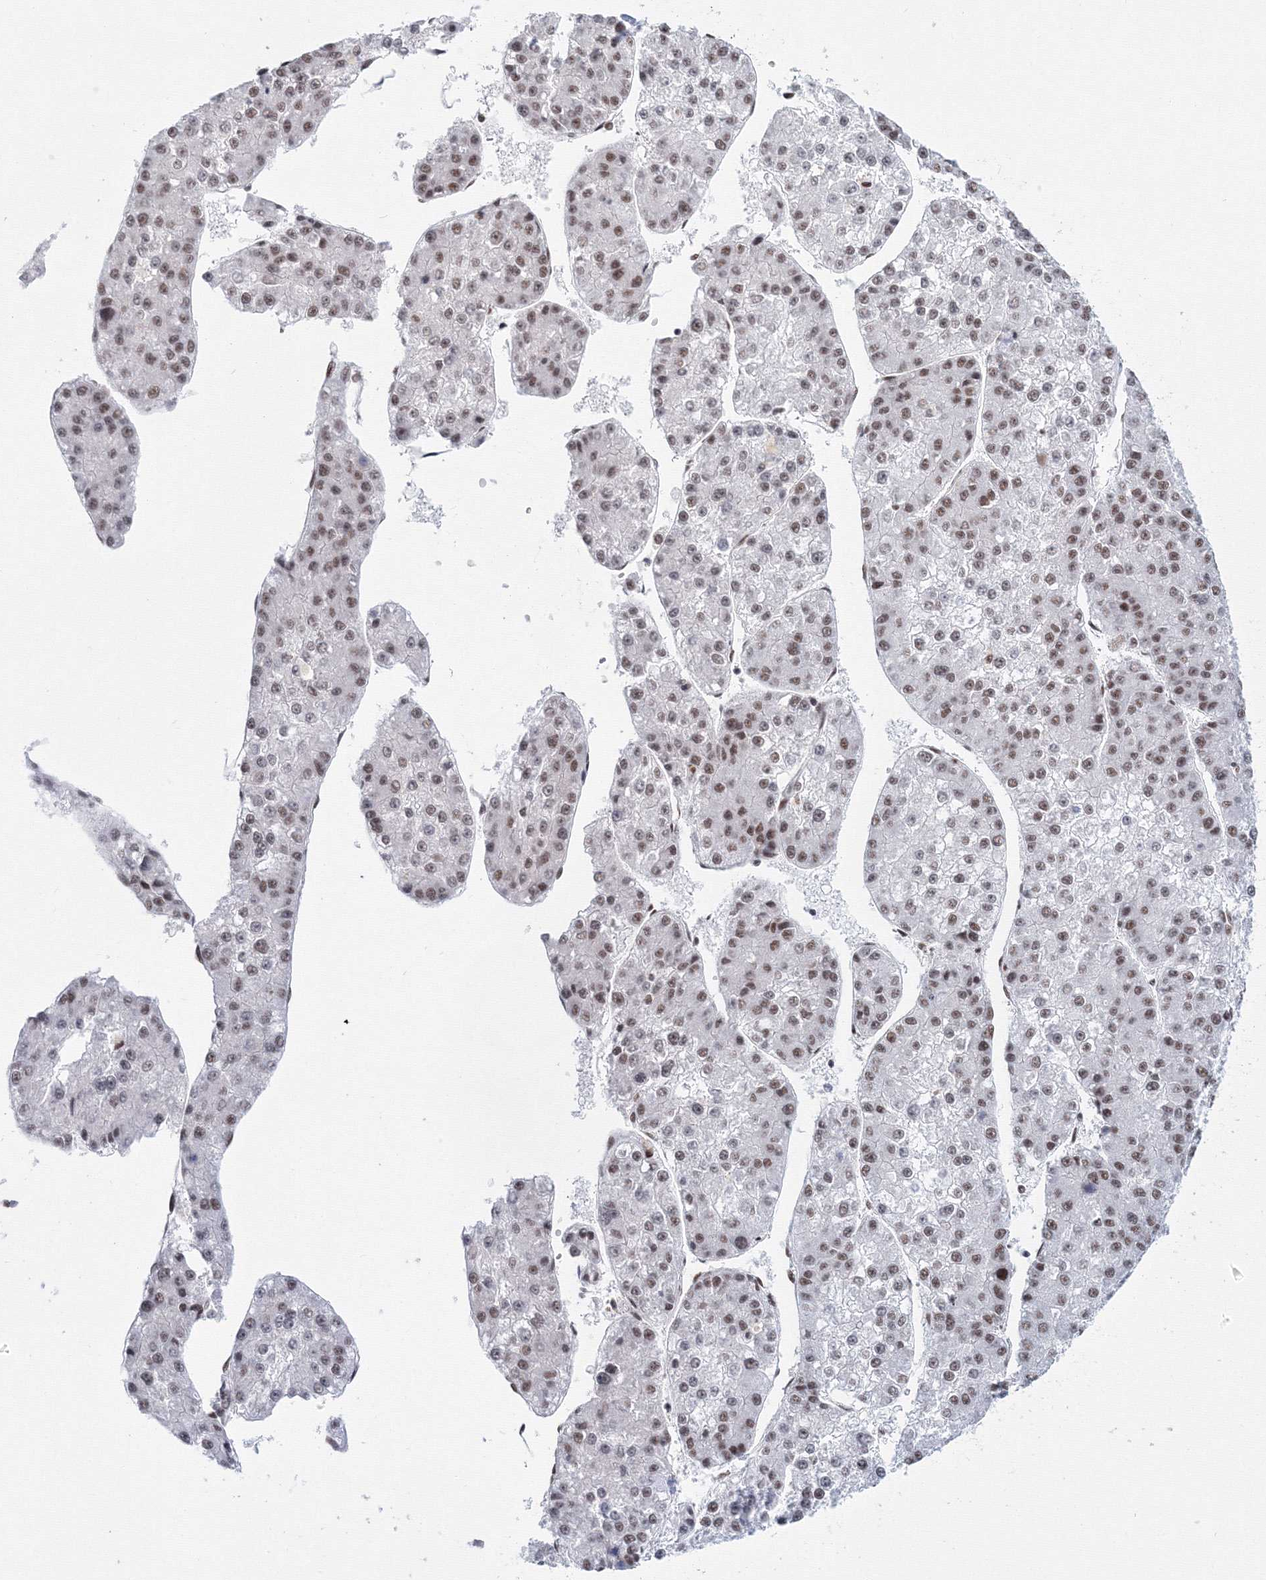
{"staining": {"intensity": "moderate", "quantity": ">75%", "location": "nuclear"}, "tissue": "liver cancer", "cell_type": "Tumor cells", "image_type": "cancer", "snomed": [{"axis": "morphology", "description": "Carcinoma, Hepatocellular, NOS"}, {"axis": "topography", "description": "Liver"}], "caption": "Hepatocellular carcinoma (liver) tissue displays moderate nuclear expression in approximately >75% of tumor cells, visualized by immunohistochemistry.", "gene": "SF3B6", "patient": {"sex": "female", "age": 73}}